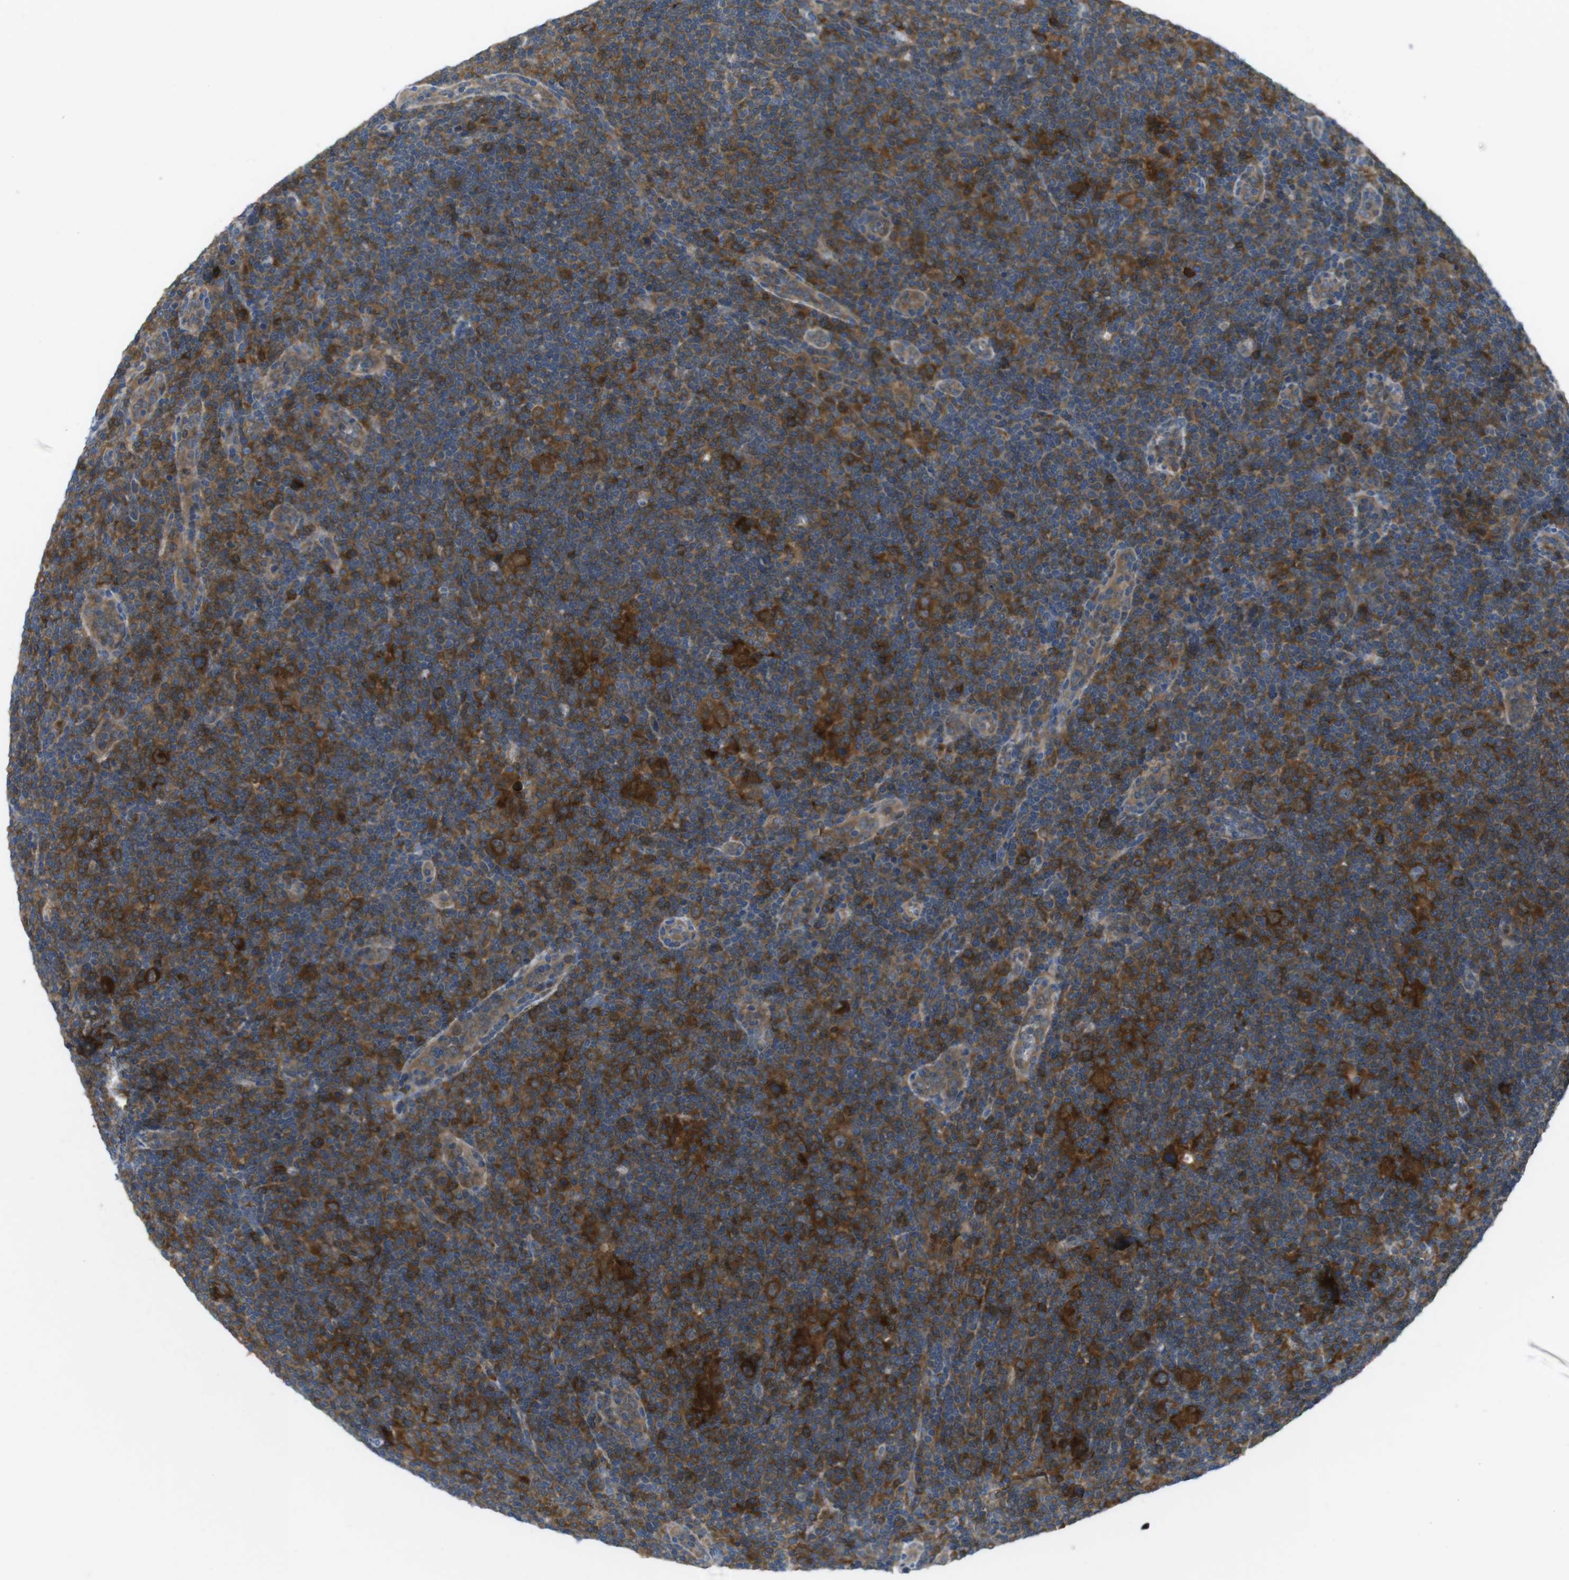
{"staining": {"intensity": "strong", "quantity": ">75%", "location": "cytoplasmic/membranous"}, "tissue": "lymphoma", "cell_type": "Tumor cells", "image_type": "cancer", "snomed": [{"axis": "morphology", "description": "Hodgkin's disease, NOS"}, {"axis": "topography", "description": "Lymph node"}], "caption": "This histopathology image exhibits IHC staining of human Hodgkin's disease, with high strong cytoplasmic/membranous expression in approximately >75% of tumor cells.", "gene": "MTHFD1", "patient": {"sex": "female", "age": 57}}